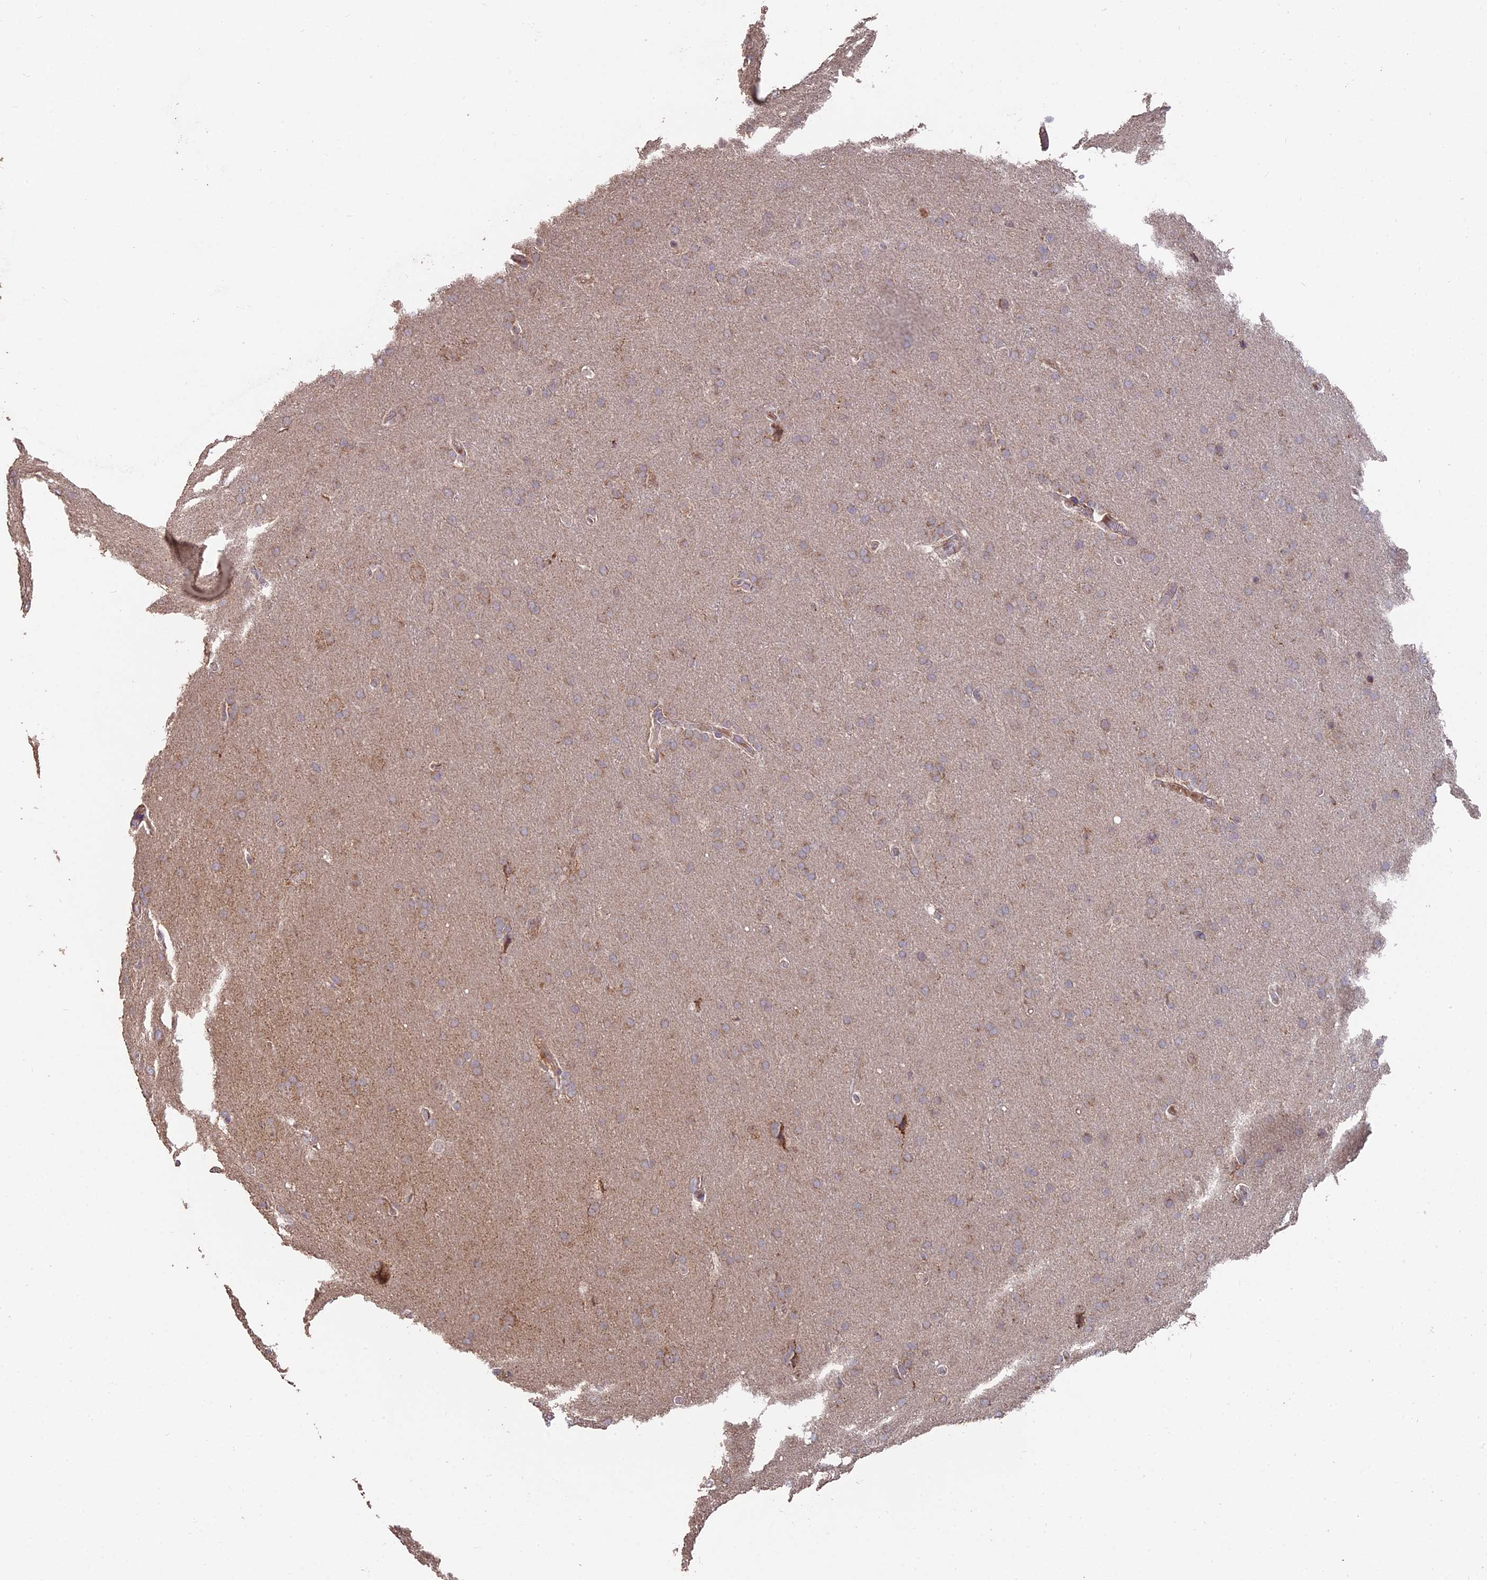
{"staining": {"intensity": "weak", "quantity": ">75%", "location": "cytoplasmic/membranous"}, "tissue": "glioma", "cell_type": "Tumor cells", "image_type": "cancer", "snomed": [{"axis": "morphology", "description": "Glioma, malignant, Low grade"}, {"axis": "topography", "description": "Brain"}], "caption": "DAB immunohistochemical staining of human malignant glioma (low-grade) displays weak cytoplasmic/membranous protein expression in about >75% of tumor cells.", "gene": "IFT22", "patient": {"sex": "female", "age": 32}}